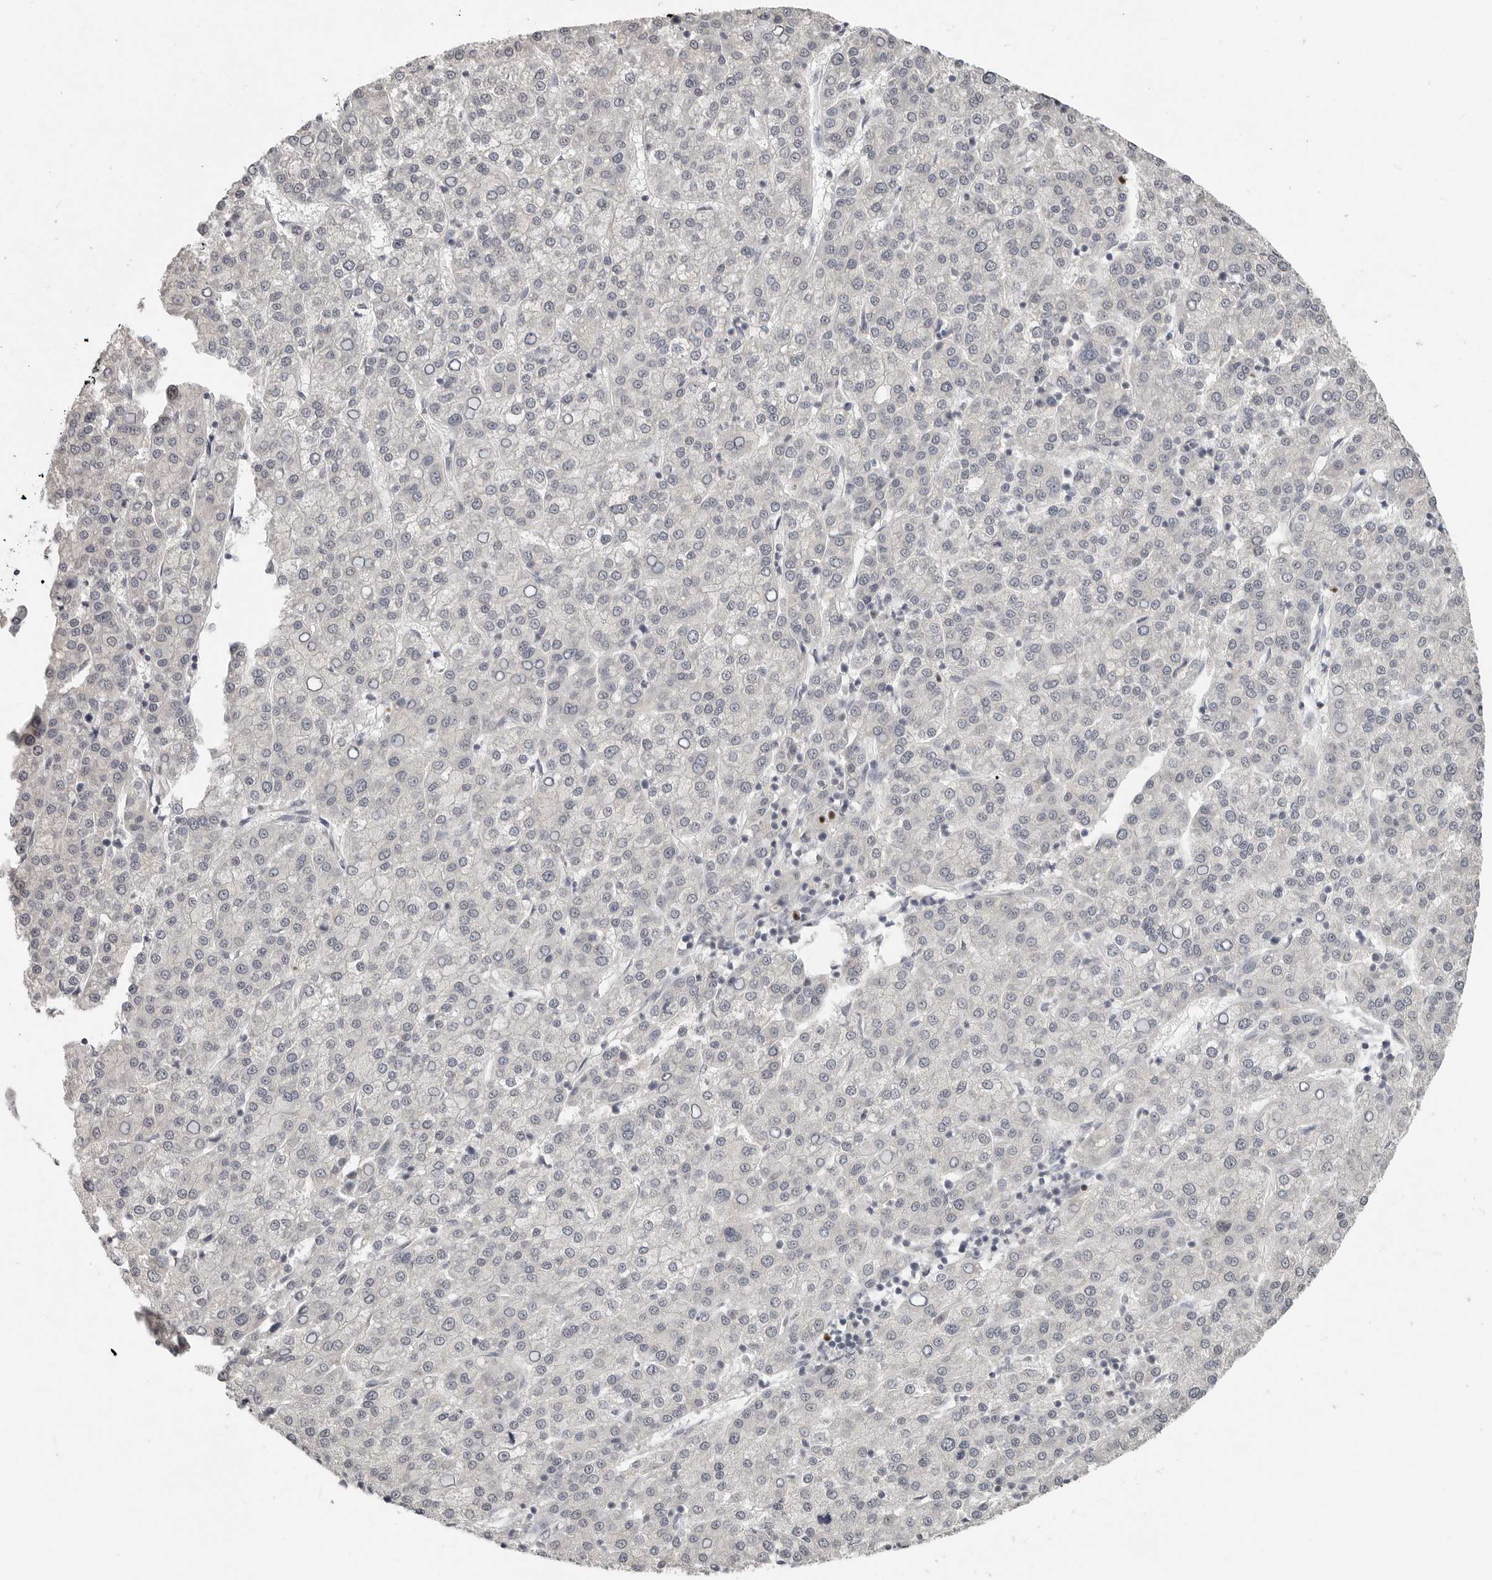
{"staining": {"intensity": "negative", "quantity": "none", "location": "none"}, "tissue": "liver cancer", "cell_type": "Tumor cells", "image_type": "cancer", "snomed": [{"axis": "morphology", "description": "Carcinoma, Hepatocellular, NOS"}, {"axis": "topography", "description": "Liver"}], "caption": "Tumor cells show no significant staining in hepatocellular carcinoma (liver).", "gene": "FOXP3", "patient": {"sex": "female", "age": 58}}